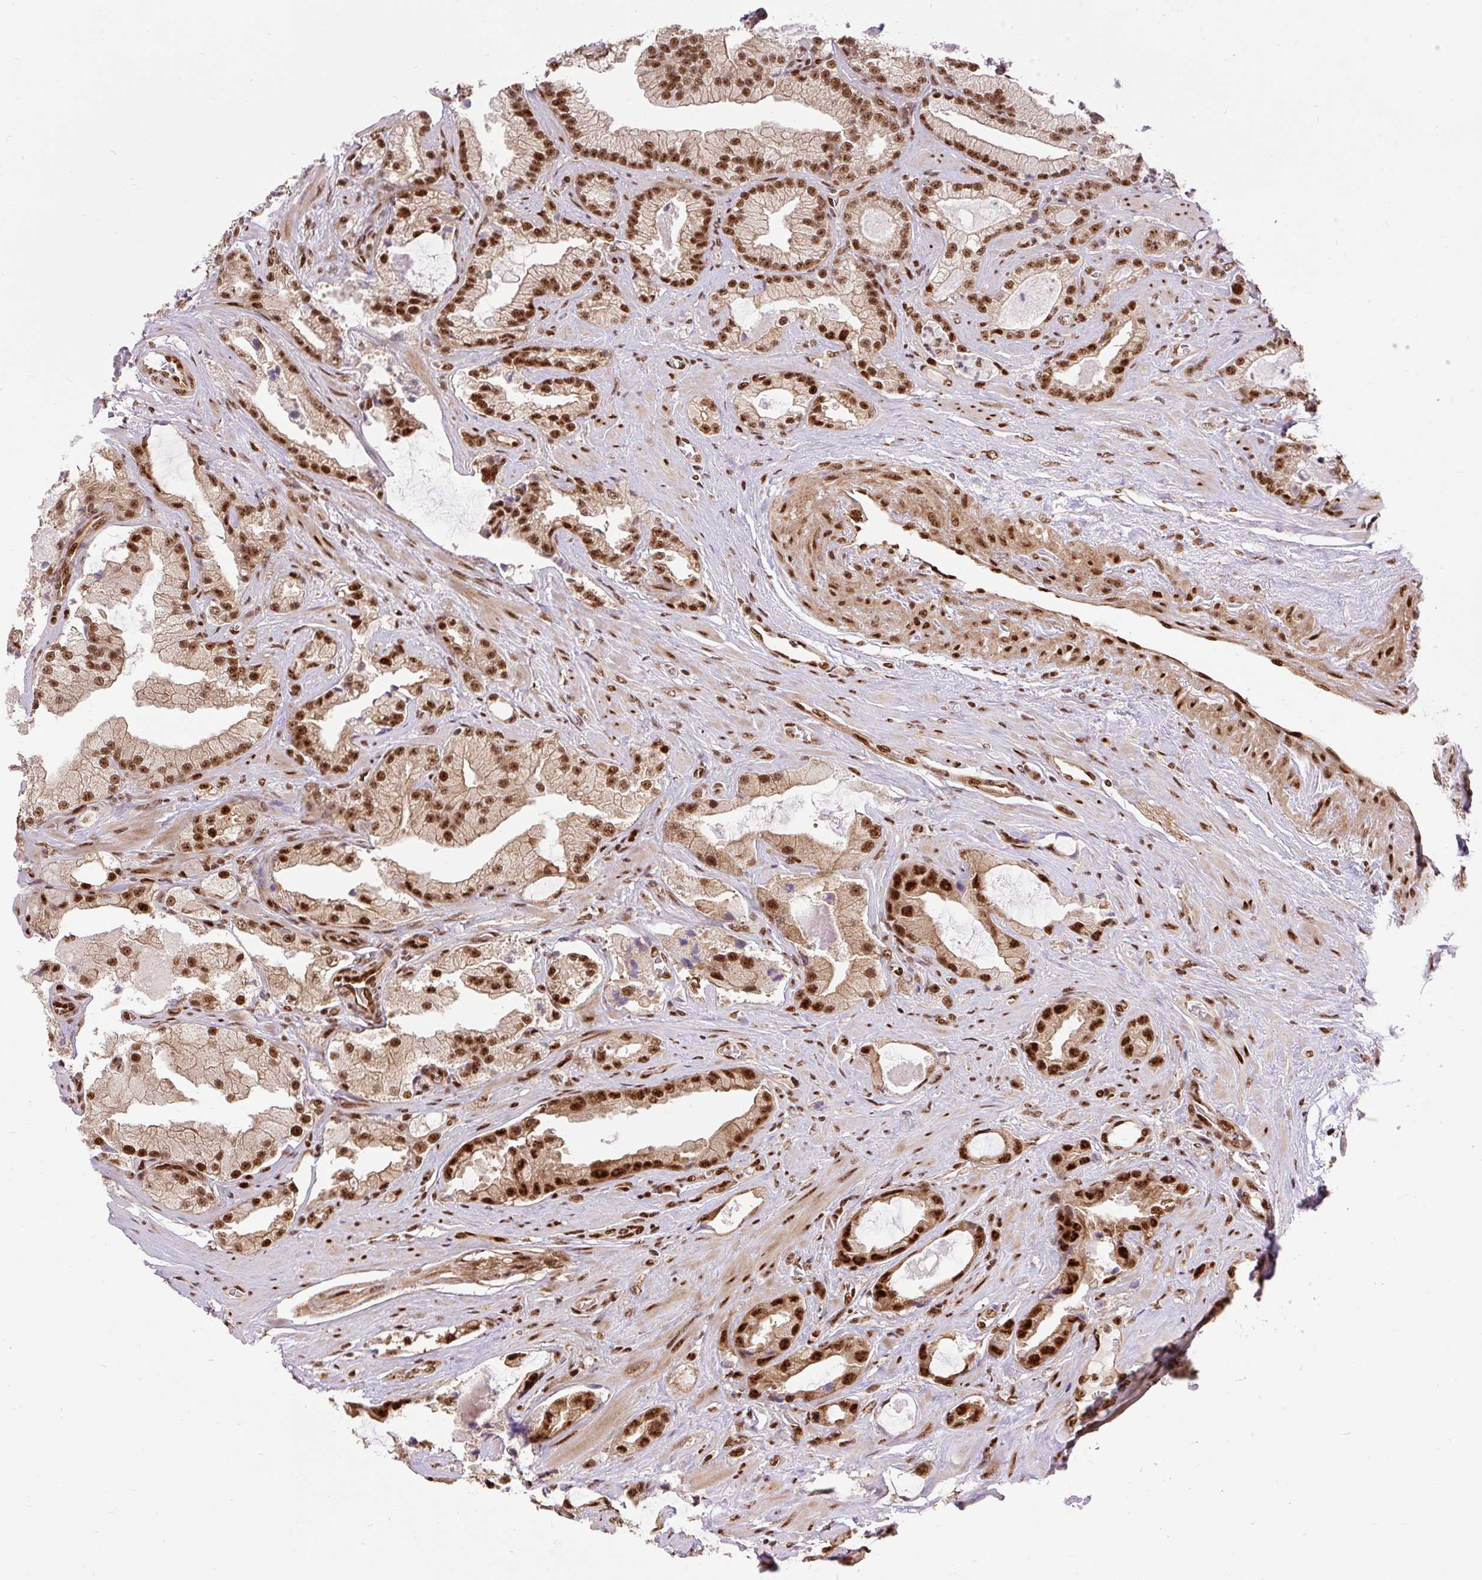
{"staining": {"intensity": "strong", "quantity": ">75%", "location": "nuclear"}, "tissue": "prostate cancer", "cell_type": "Tumor cells", "image_type": "cancer", "snomed": [{"axis": "morphology", "description": "Adenocarcinoma, High grade"}, {"axis": "topography", "description": "Prostate"}], "caption": "An image of prostate adenocarcinoma (high-grade) stained for a protein demonstrates strong nuclear brown staining in tumor cells.", "gene": "MECOM", "patient": {"sex": "male", "age": 68}}